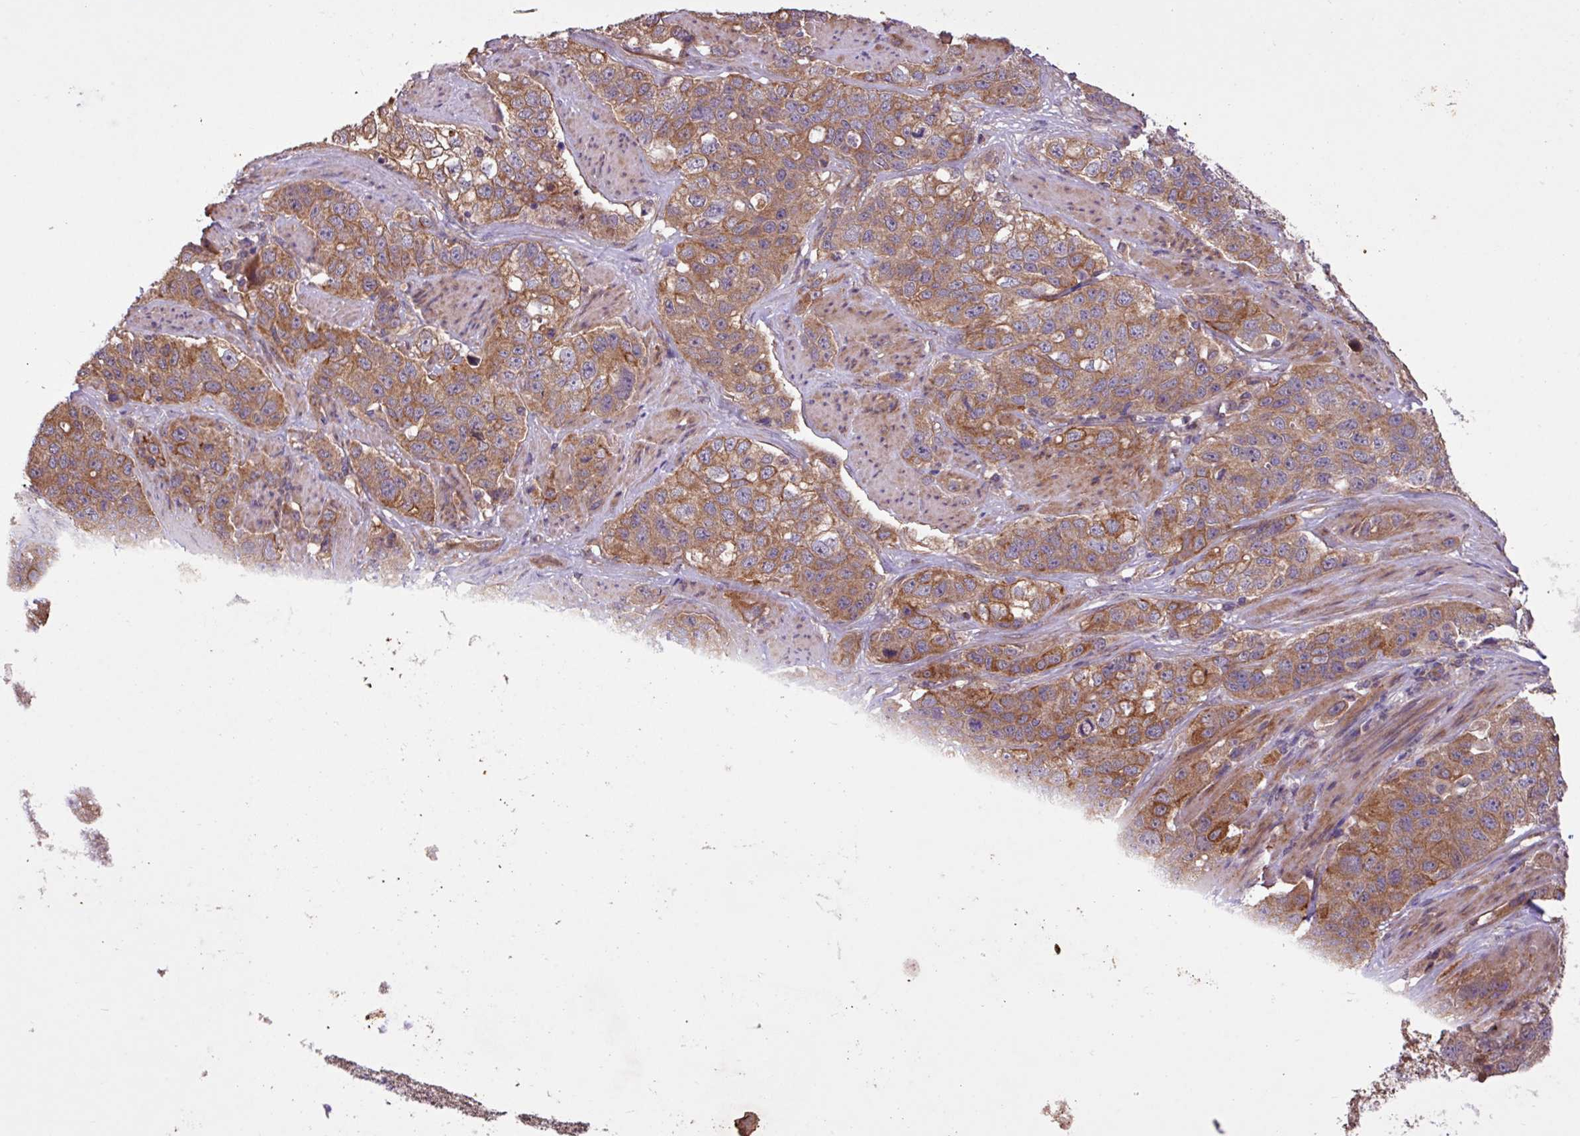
{"staining": {"intensity": "moderate", "quantity": ">75%", "location": "cytoplasmic/membranous"}, "tissue": "stomach cancer", "cell_type": "Tumor cells", "image_type": "cancer", "snomed": [{"axis": "morphology", "description": "Adenocarcinoma, NOS"}, {"axis": "topography", "description": "Stomach"}], "caption": "Stomach cancer (adenocarcinoma) tissue demonstrates moderate cytoplasmic/membranous positivity in about >75% of tumor cells", "gene": "TIMM10B", "patient": {"sex": "male", "age": 48}}